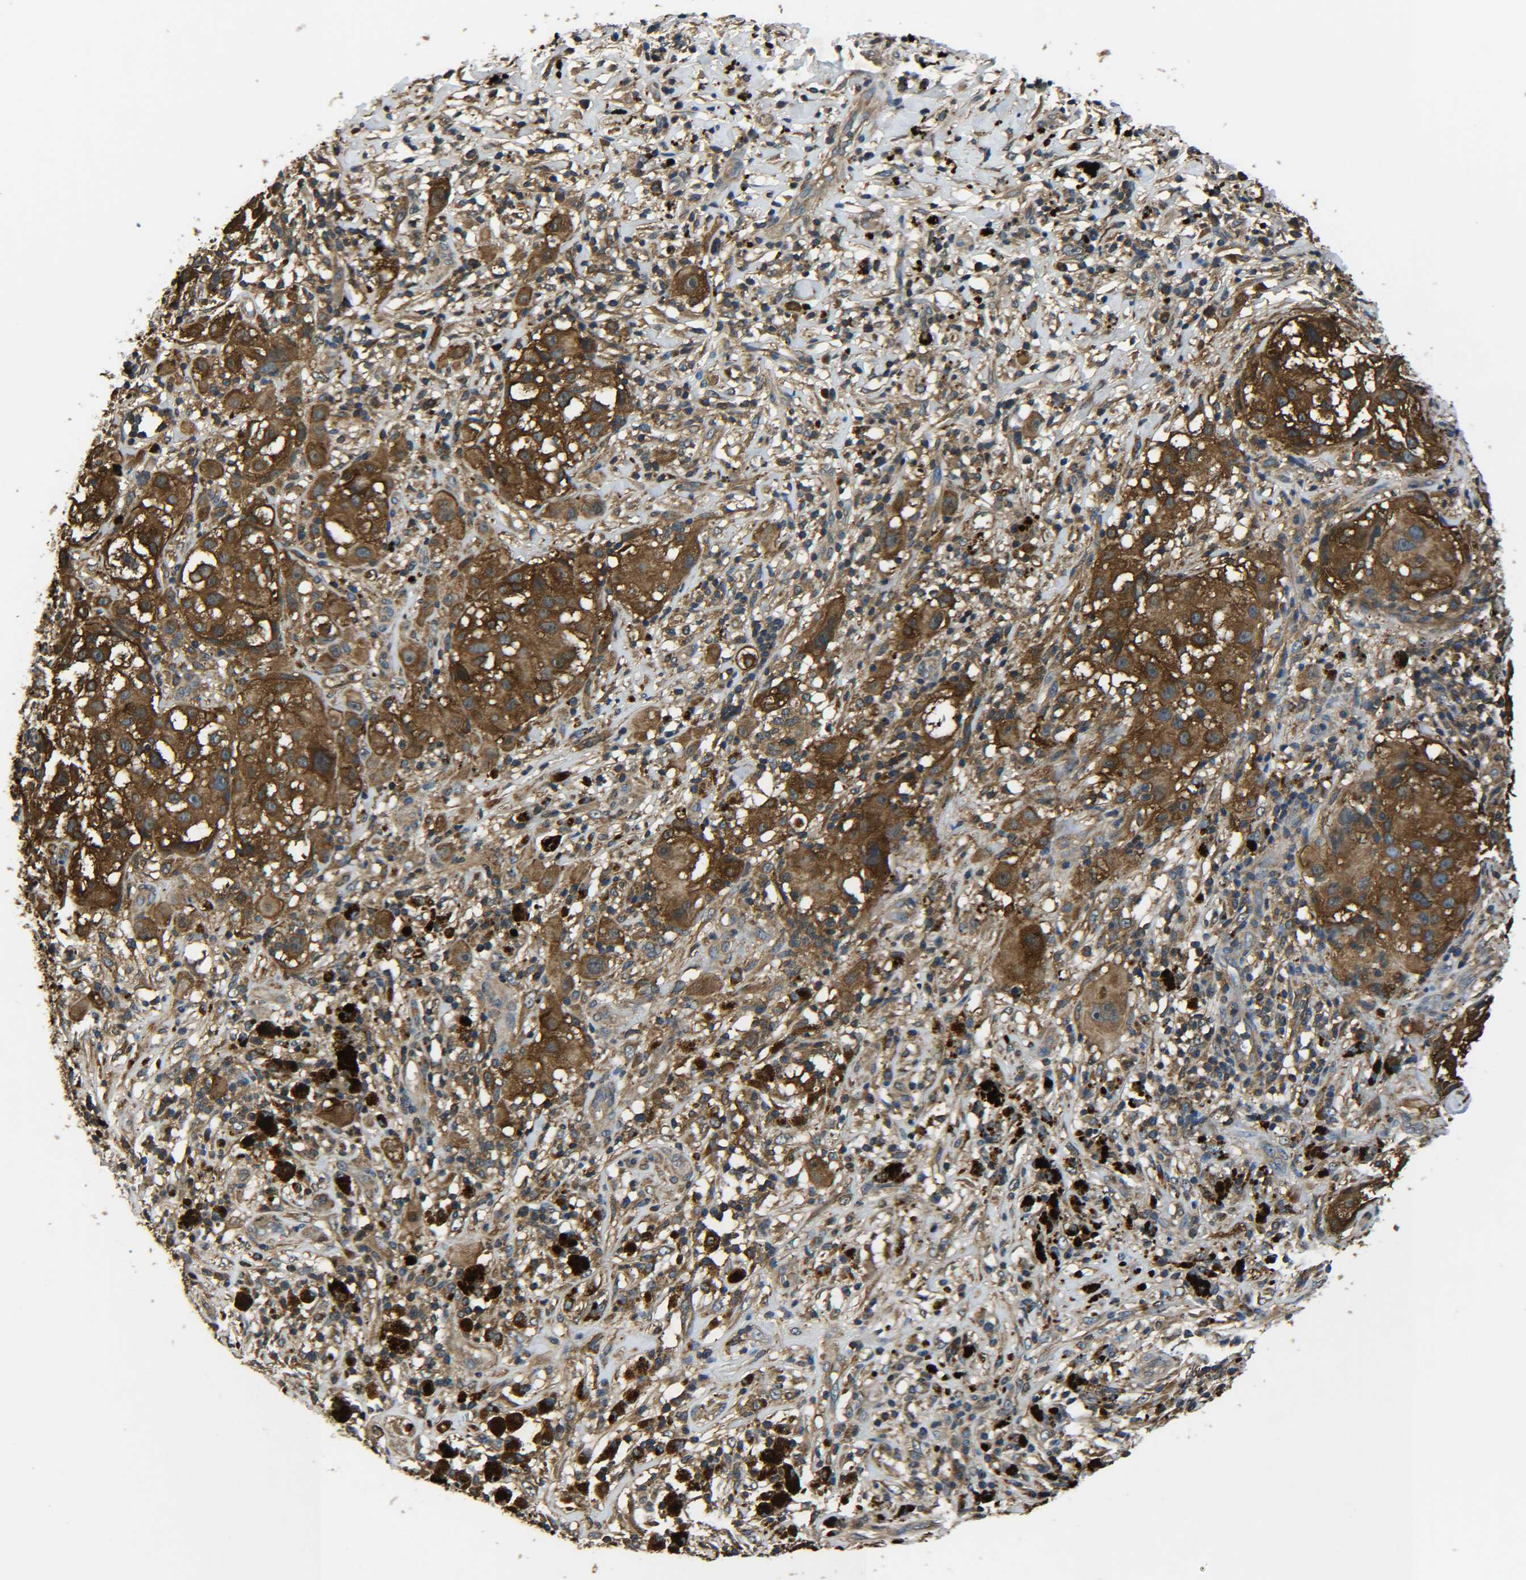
{"staining": {"intensity": "strong", "quantity": ">75%", "location": "cytoplasmic/membranous"}, "tissue": "melanoma", "cell_type": "Tumor cells", "image_type": "cancer", "snomed": [{"axis": "morphology", "description": "Necrosis, NOS"}, {"axis": "morphology", "description": "Malignant melanoma, NOS"}, {"axis": "topography", "description": "Skin"}], "caption": "Melanoma stained with IHC demonstrates strong cytoplasmic/membranous positivity in approximately >75% of tumor cells.", "gene": "PREB", "patient": {"sex": "female", "age": 87}}